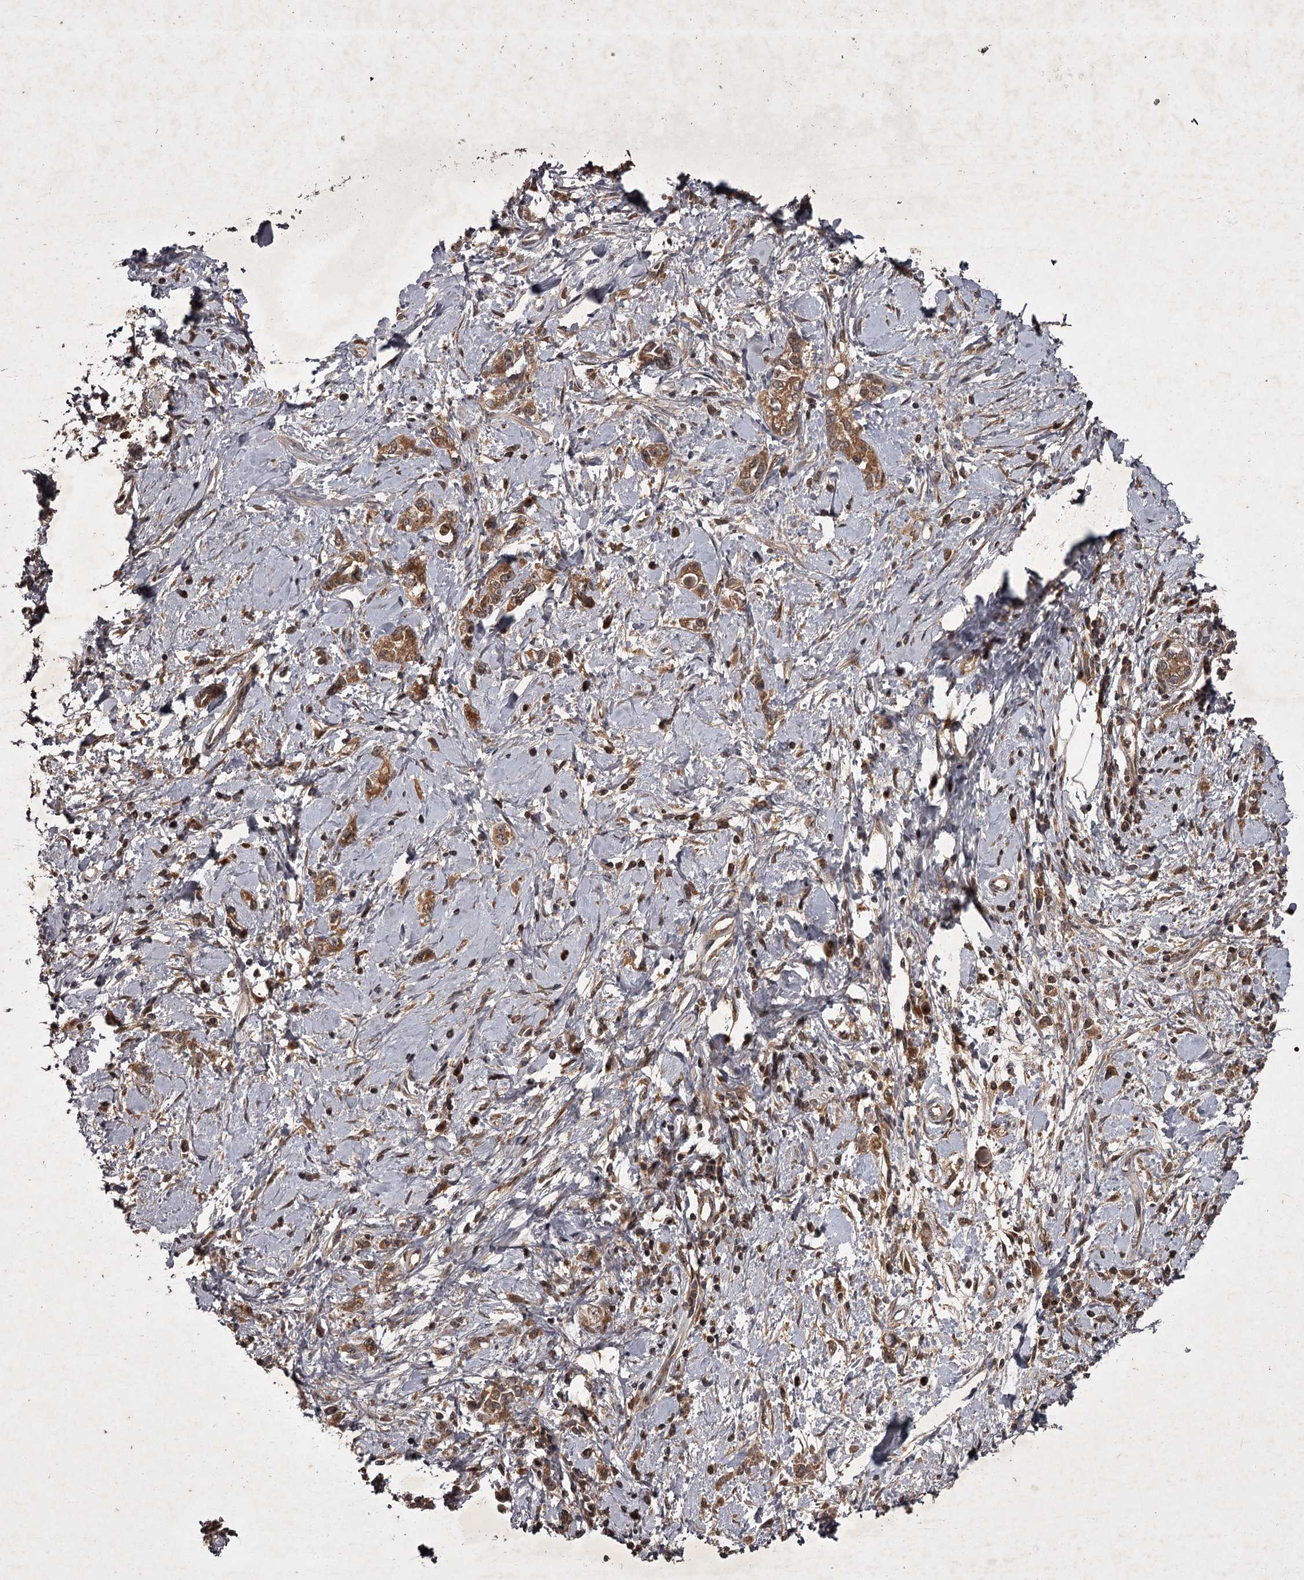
{"staining": {"intensity": "moderate", "quantity": ">75%", "location": "cytoplasmic/membranous"}, "tissue": "stomach cancer", "cell_type": "Tumor cells", "image_type": "cancer", "snomed": [{"axis": "morphology", "description": "Adenocarcinoma, NOS"}, {"axis": "topography", "description": "Stomach"}], "caption": "Moderate cytoplasmic/membranous expression for a protein is identified in approximately >75% of tumor cells of stomach adenocarcinoma using immunohistochemistry.", "gene": "TBC1D23", "patient": {"sex": "female", "age": 76}}